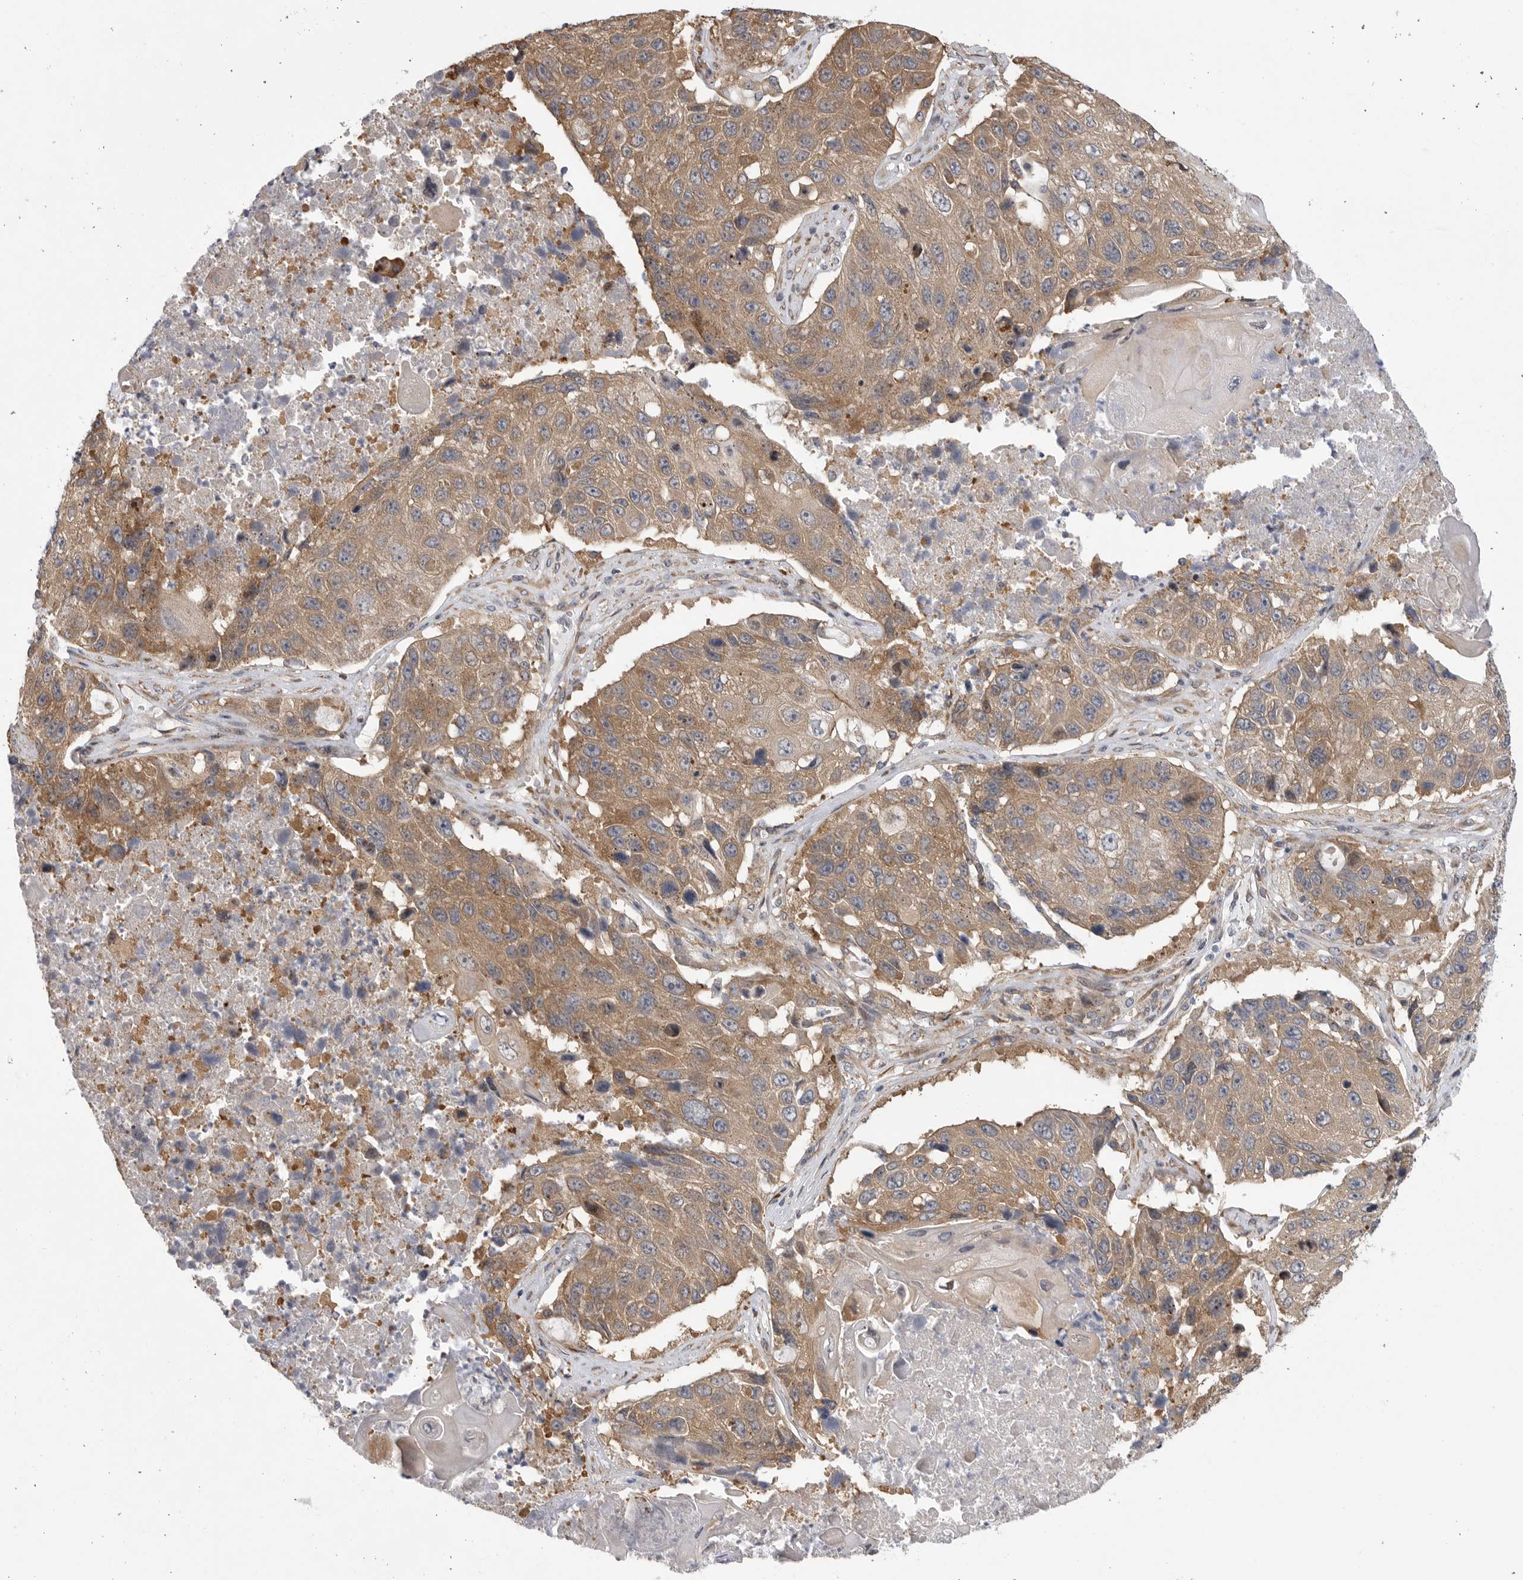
{"staining": {"intensity": "moderate", "quantity": ">75%", "location": "cytoplasmic/membranous"}, "tissue": "lung cancer", "cell_type": "Tumor cells", "image_type": "cancer", "snomed": [{"axis": "morphology", "description": "Squamous cell carcinoma, NOS"}, {"axis": "topography", "description": "Lung"}], "caption": "An image of human lung cancer stained for a protein reveals moderate cytoplasmic/membranous brown staining in tumor cells.", "gene": "FBXO43", "patient": {"sex": "male", "age": 61}}